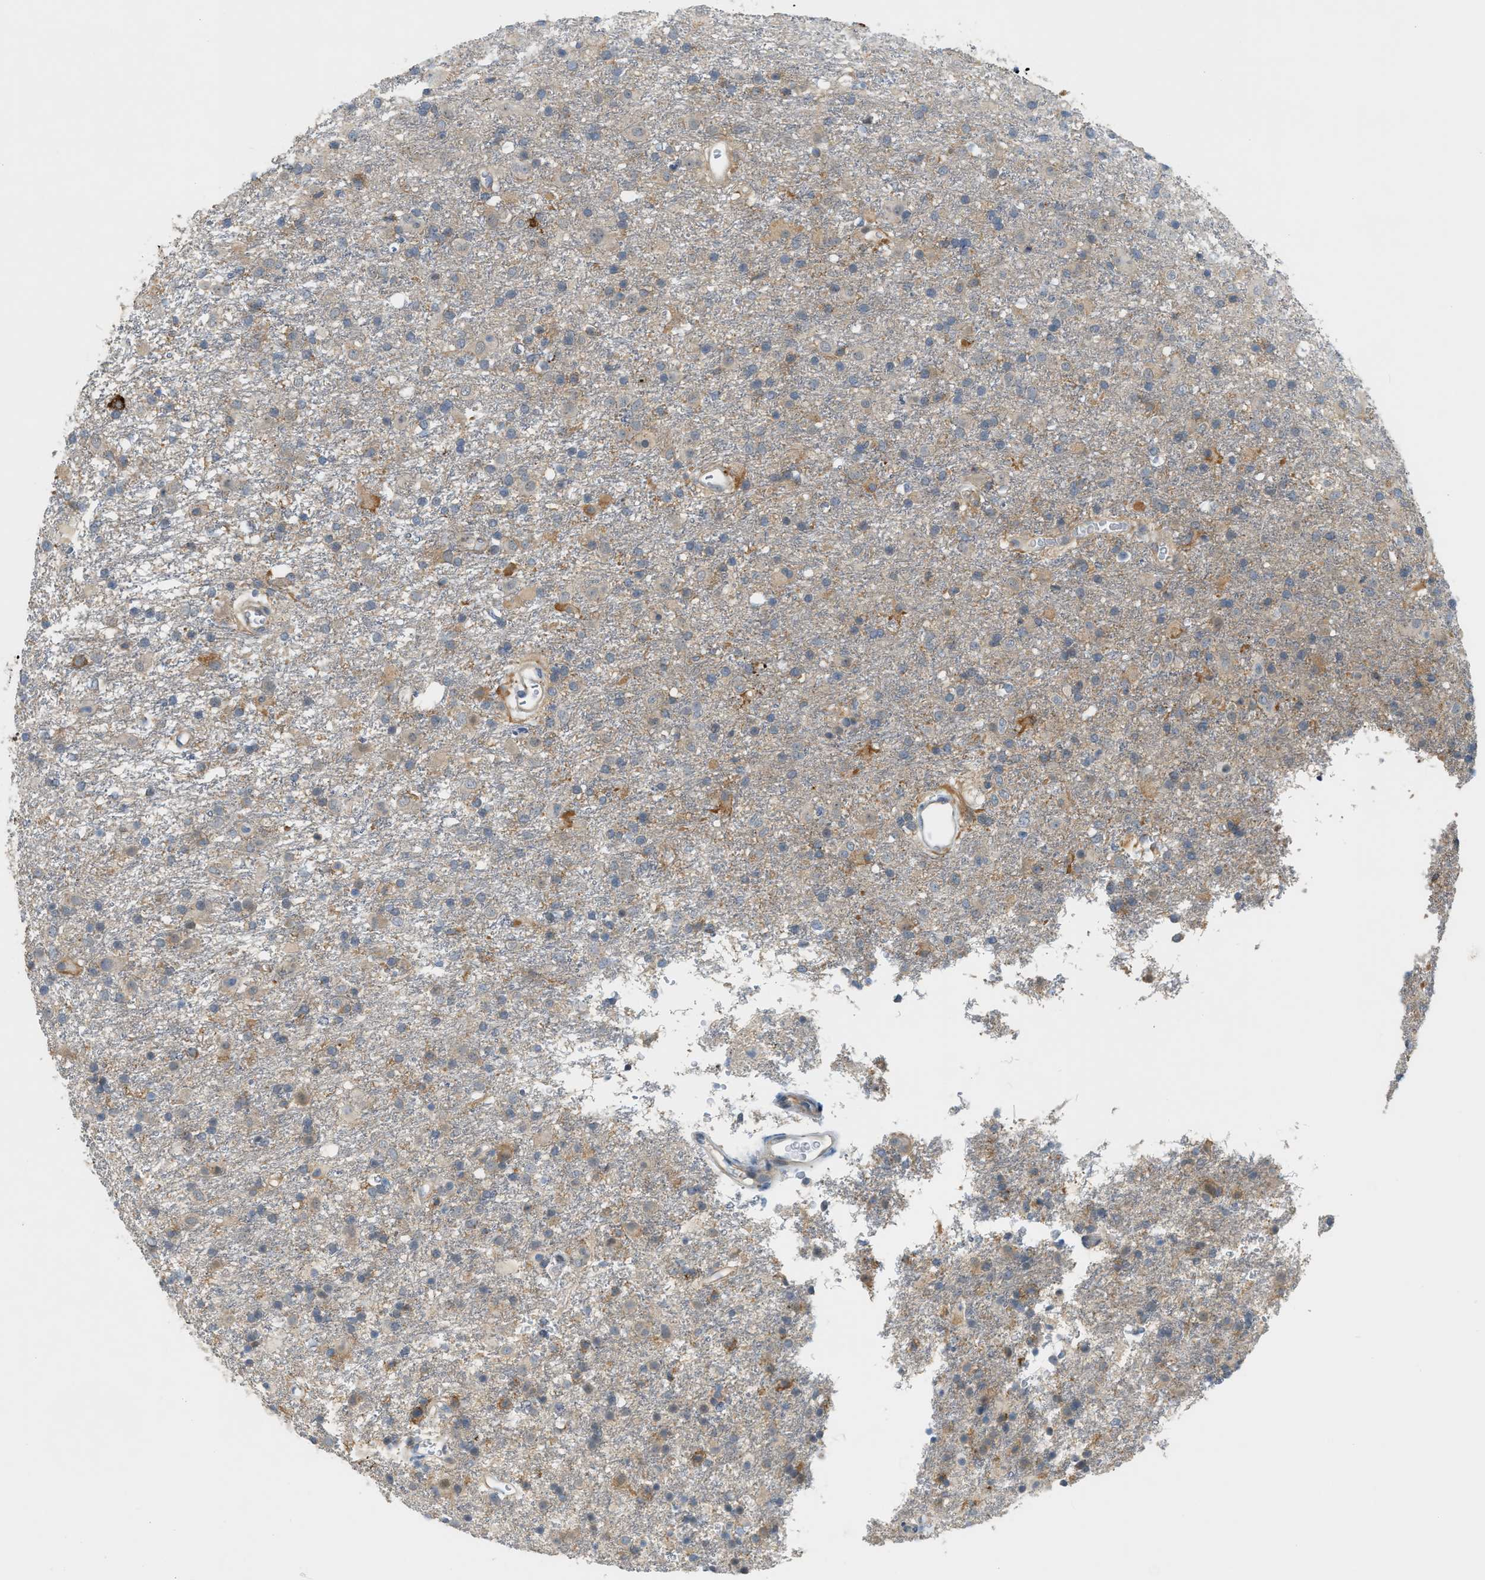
{"staining": {"intensity": "weak", "quantity": ">75%", "location": "cytoplasmic/membranous"}, "tissue": "glioma", "cell_type": "Tumor cells", "image_type": "cancer", "snomed": [{"axis": "morphology", "description": "Glioma, malignant, Low grade"}, {"axis": "topography", "description": "Brain"}], "caption": "This histopathology image reveals immunohistochemistry (IHC) staining of malignant glioma (low-grade), with low weak cytoplasmic/membranous positivity in about >75% of tumor cells.", "gene": "PDCL3", "patient": {"sex": "male", "age": 65}}